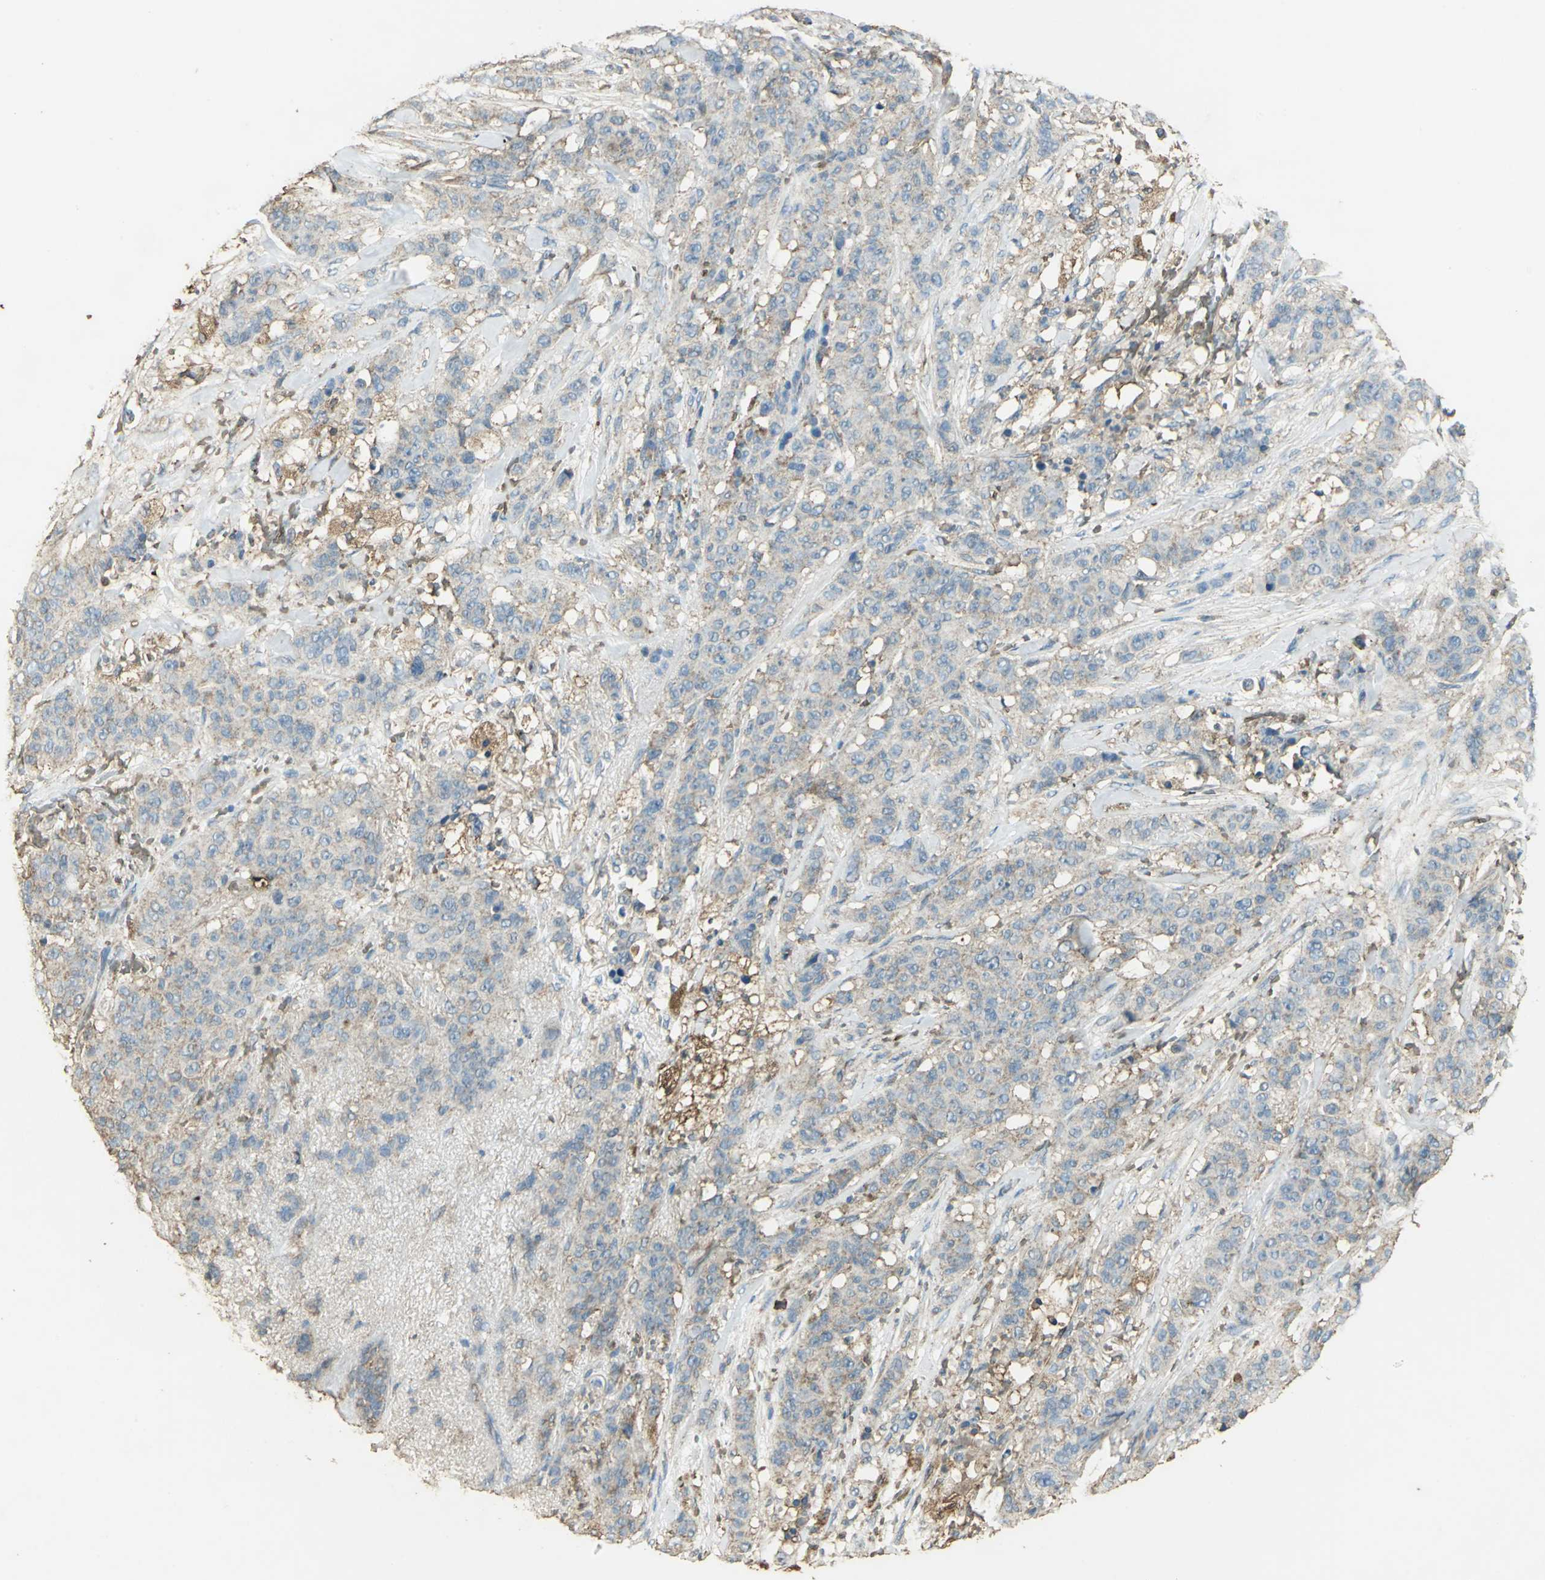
{"staining": {"intensity": "weak", "quantity": ">75%", "location": "cytoplasmic/membranous"}, "tissue": "breast cancer", "cell_type": "Tumor cells", "image_type": "cancer", "snomed": [{"axis": "morphology", "description": "Duct carcinoma"}, {"axis": "topography", "description": "Breast"}], "caption": "Protein positivity by IHC reveals weak cytoplasmic/membranous positivity in approximately >75% of tumor cells in breast intraductal carcinoma.", "gene": "TRAPPC2", "patient": {"sex": "female", "age": 40}}